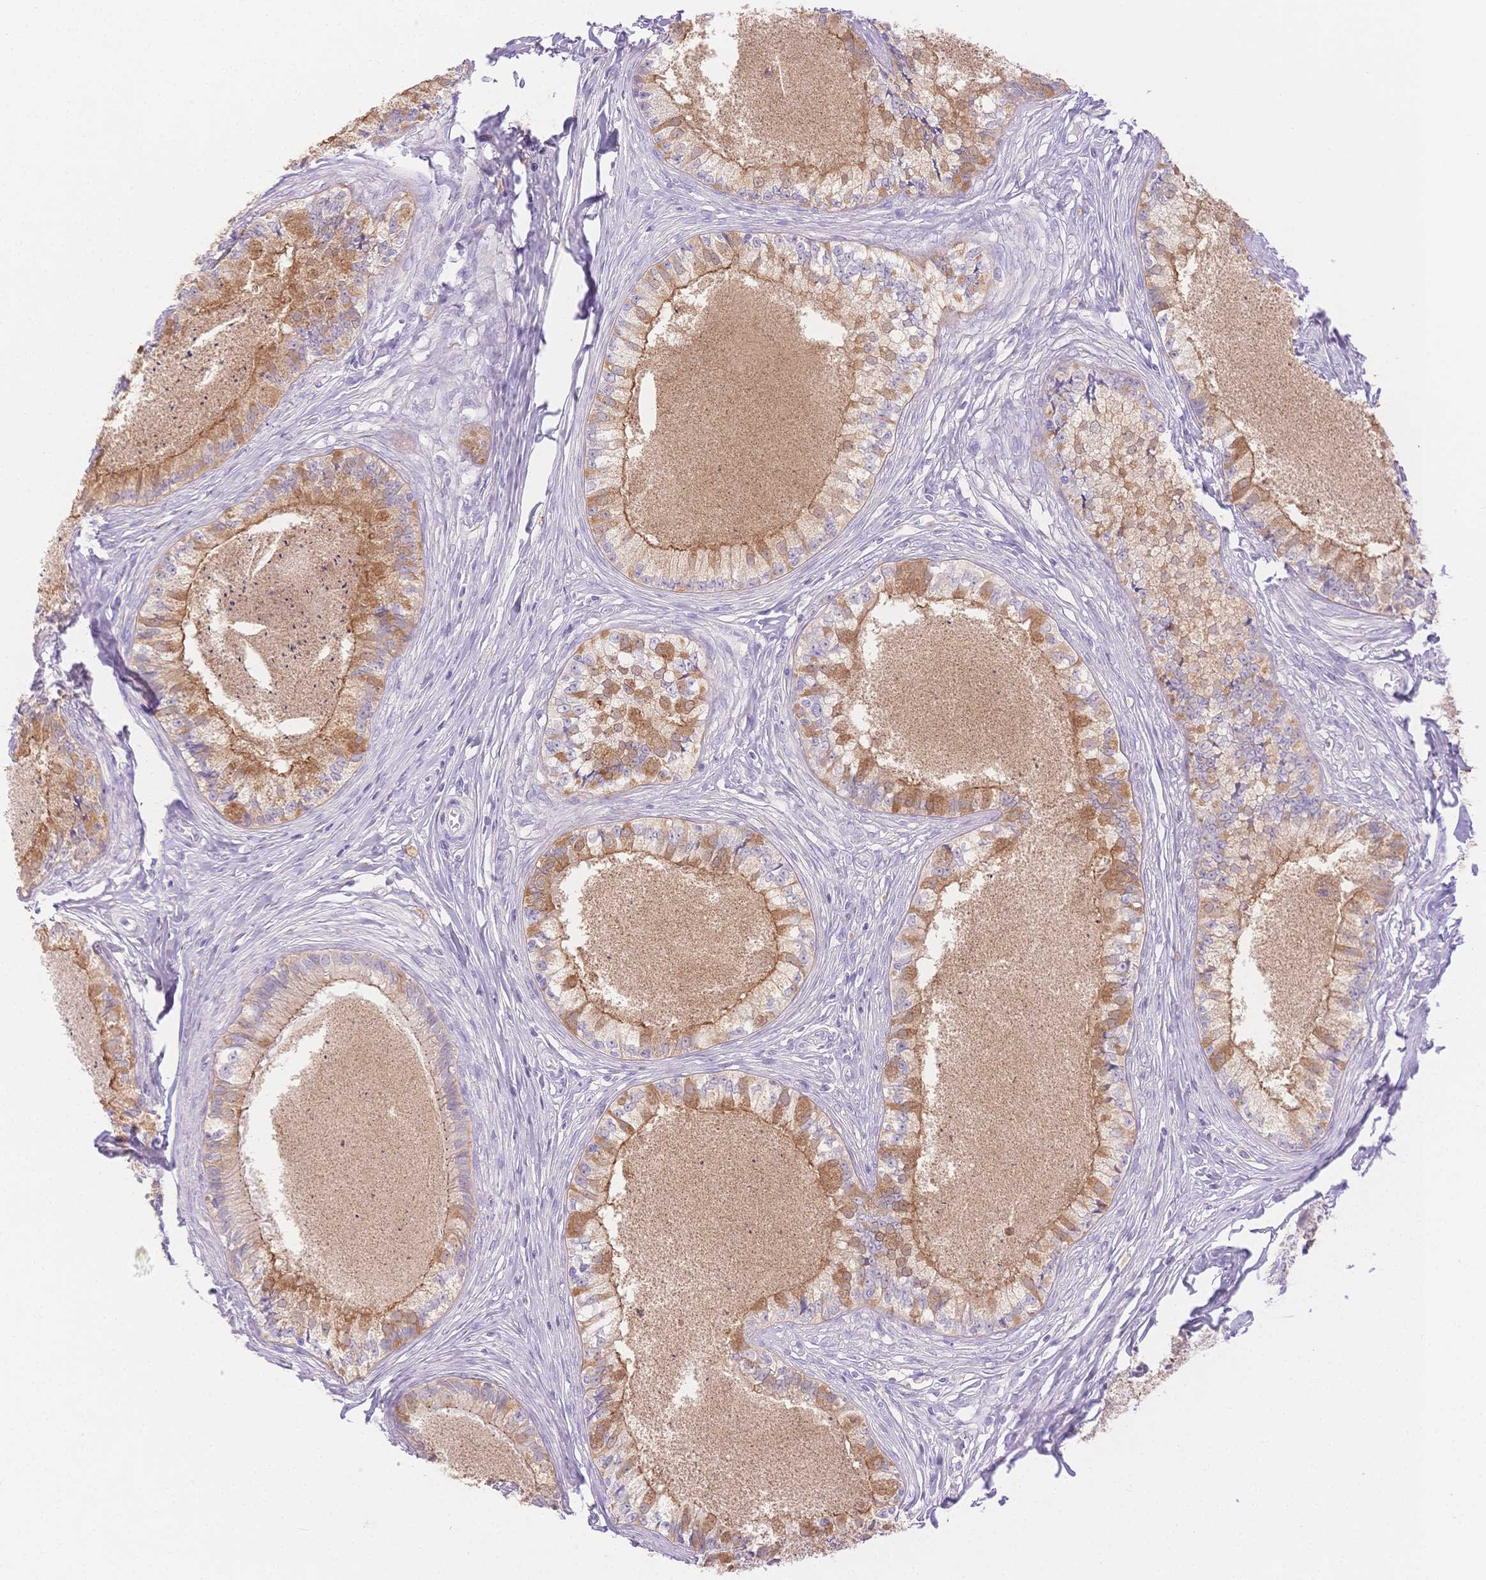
{"staining": {"intensity": "moderate", "quantity": "25%-75%", "location": "cytoplasmic/membranous"}, "tissue": "epididymis", "cell_type": "Glandular cells", "image_type": "normal", "snomed": [{"axis": "morphology", "description": "Normal tissue, NOS"}, {"axis": "topography", "description": "Epididymis"}], "caption": "Immunohistochemistry (DAB) staining of normal human epididymis exhibits moderate cytoplasmic/membranous protein expression in about 25%-75% of glandular cells.", "gene": "WDR54", "patient": {"sex": "male", "age": 34}}